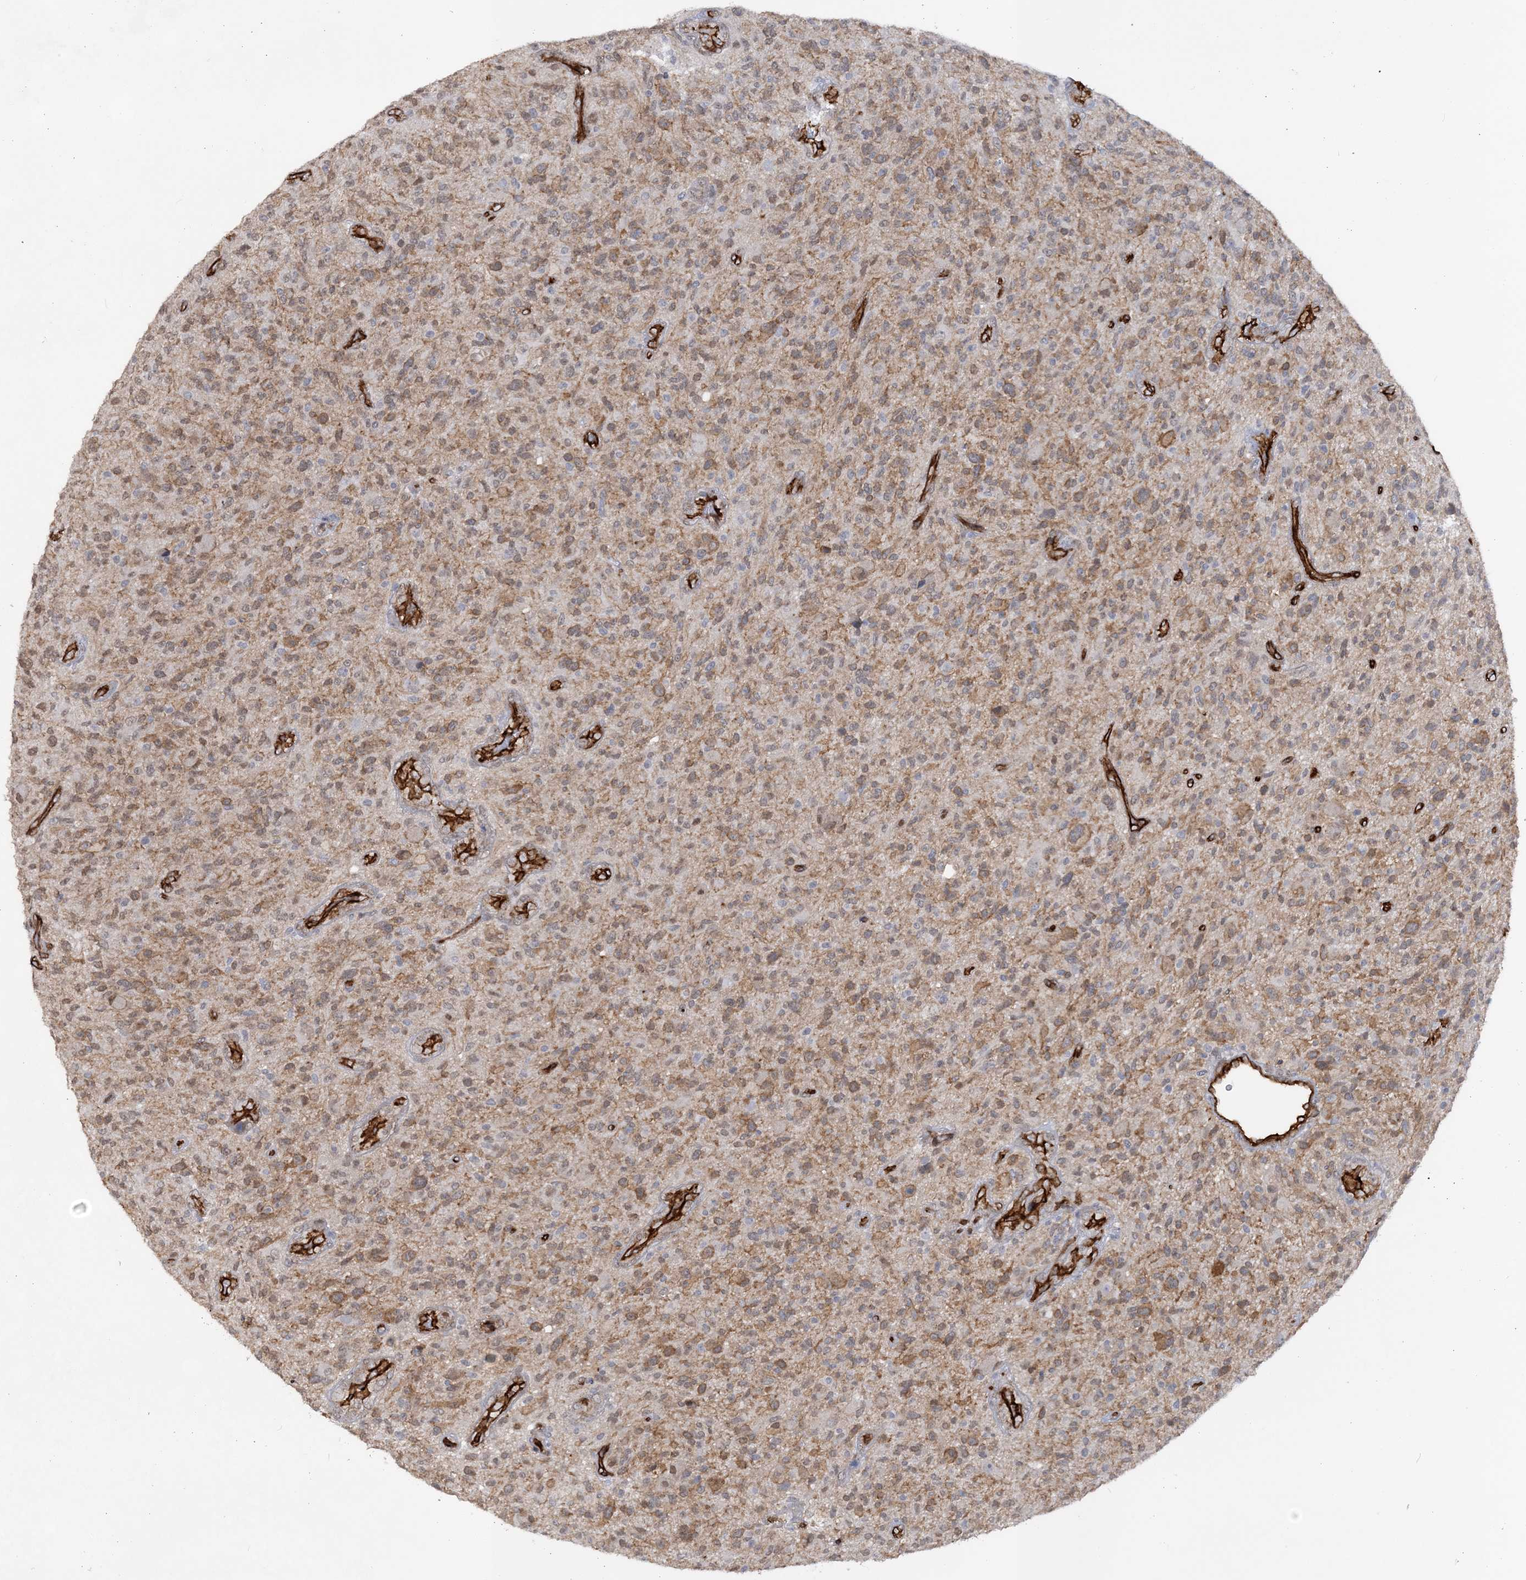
{"staining": {"intensity": "weak", "quantity": ">75%", "location": "cytoplasmic/membranous"}, "tissue": "glioma", "cell_type": "Tumor cells", "image_type": "cancer", "snomed": [{"axis": "morphology", "description": "Glioma, malignant, High grade"}, {"axis": "topography", "description": "Brain"}], "caption": "Malignant high-grade glioma was stained to show a protein in brown. There is low levels of weak cytoplasmic/membranous staining in about >75% of tumor cells. Immunohistochemistry (ihc) stains the protein in brown and the nuclei are stained blue.", "gene": "RAI14", "patient": {"sex": "male", "age": 47}}